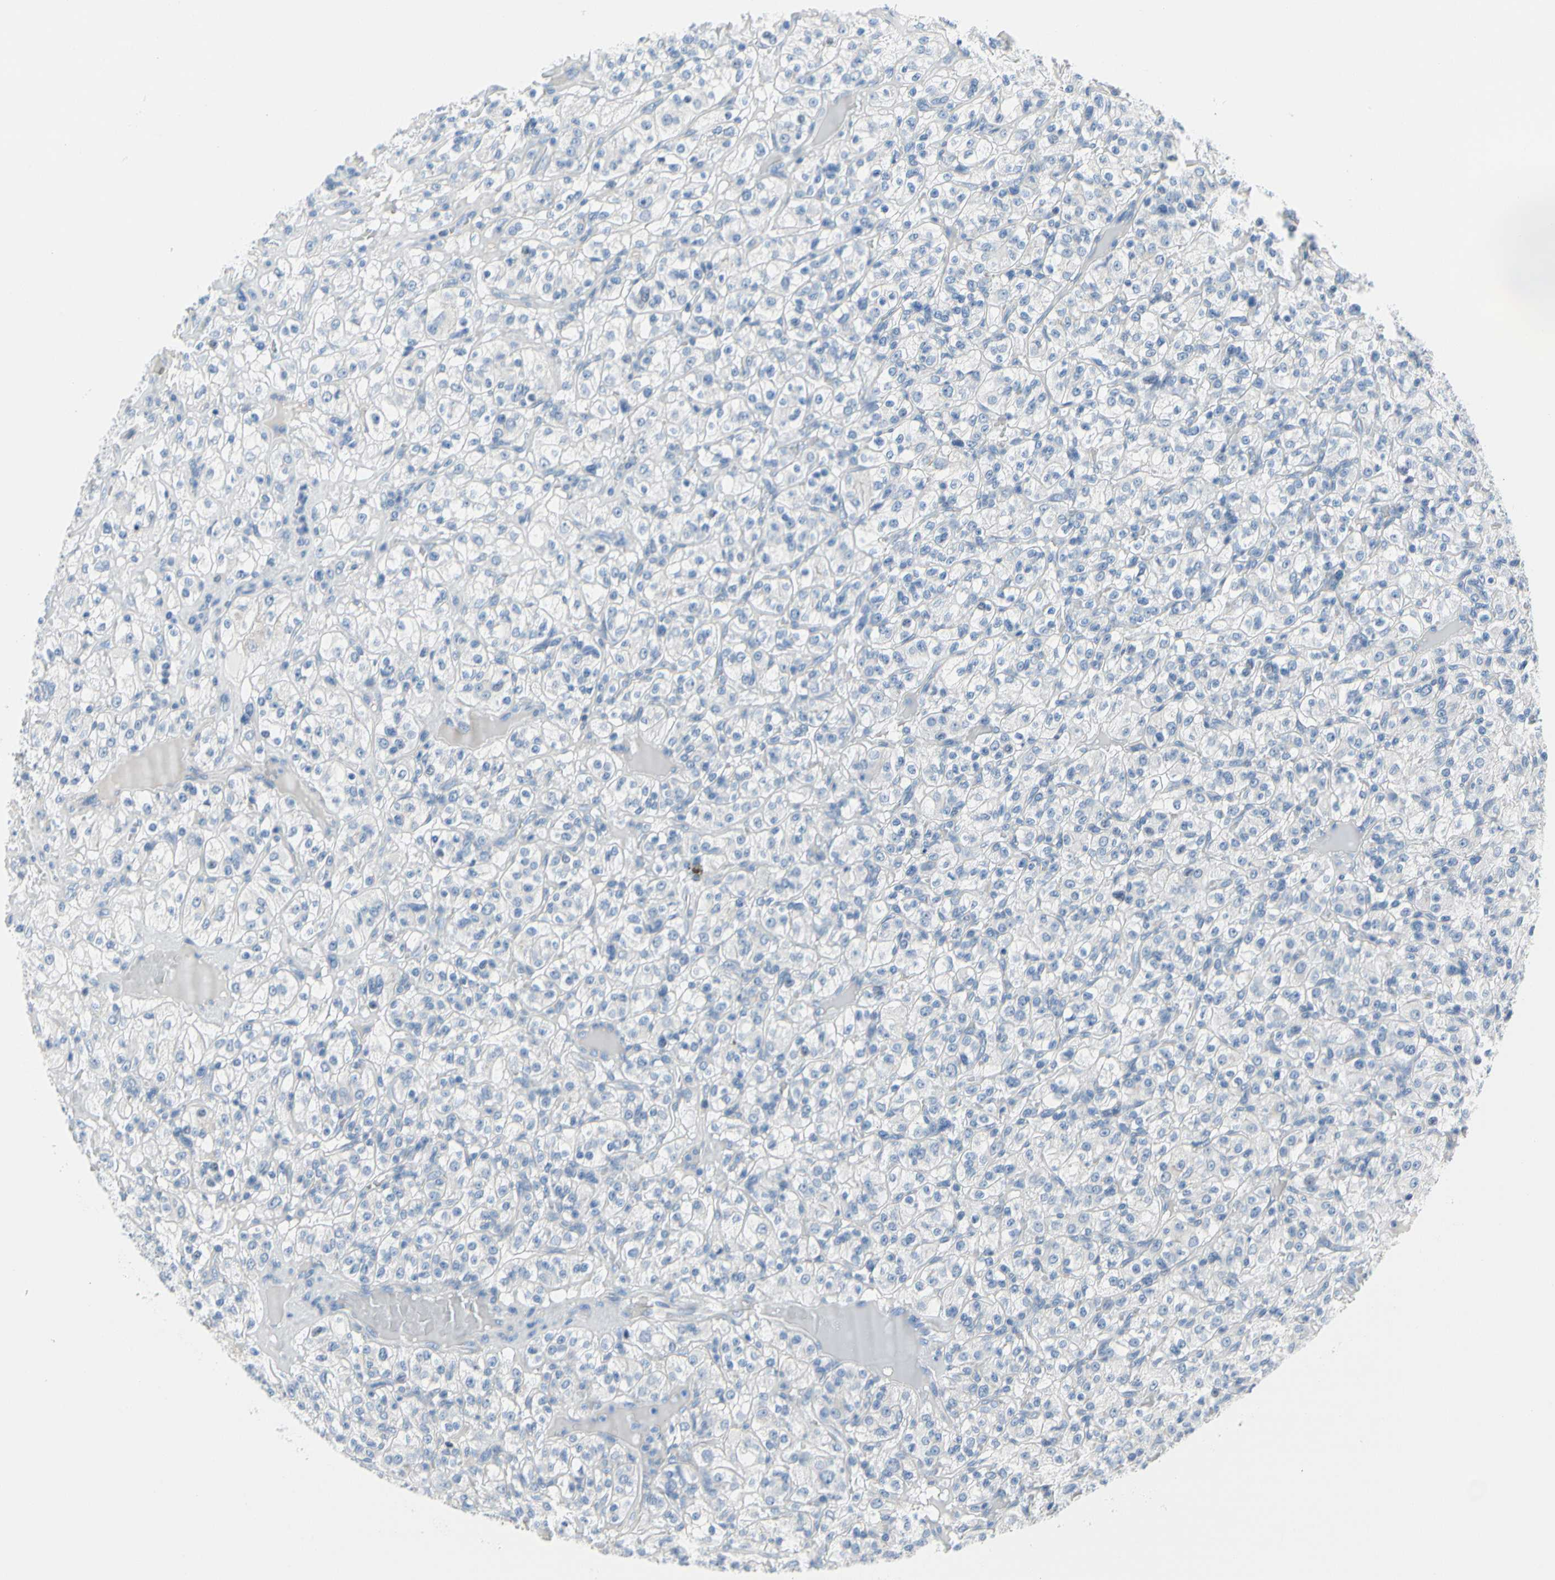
{"staining": {"intensity": "negative", "quantity": "none", "location": "none"}, "tissue": "renal cancer", "cell_type": "Tumor cells", "image_type": "cancer", "snomed": [{"axis": "morphology", "description": "Normal tissue, NOS"}, {"axis": "morphology", "description": "Adenocarcinoma, NOS"}, {"axis": "topography", "description": "Kidney"}], "caption": "IHC photomicrograph of human adenocarcinoma (renal) stained for a protein (brown), which reveals no positivity in tumor cells.", "gene": "MUC5B", "patient": {"sex": "female", "age": 72}}